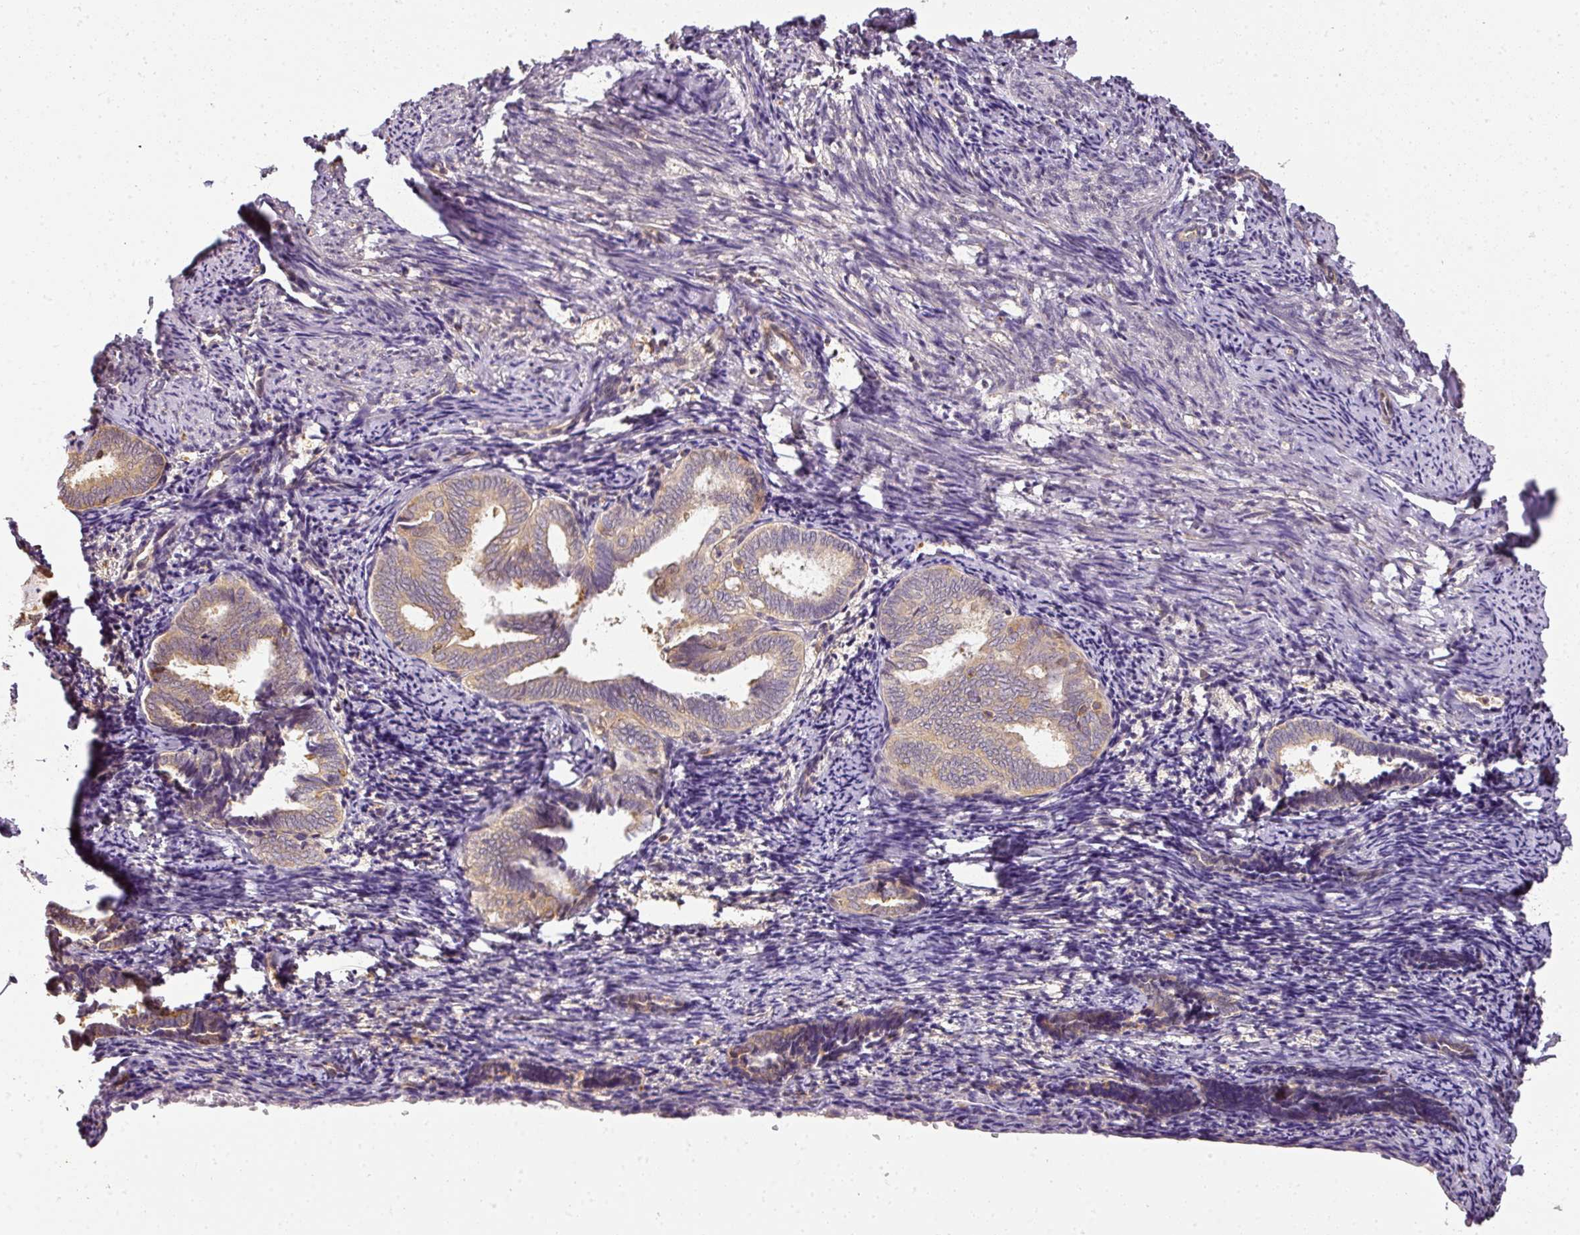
{"staining": {"intensity": "weak", "quantity": "<25%", "location": "cytoplasmic/membranous"}, "tissue": "endometrium", "cell_type": "Cells in endometrial stroma", "image_type": "normal", "snomed": [{"axis": "morphology", "description": "Normal tissue, NOS"}, {"axis": "topography", "description": "Endometrium"}], "caption": "Immunohistochemical staining of benign human endometrium reveals no significant expression in cells in endometrial stroma.", "gene": "TCL1B", "patient": {"sex": "female", "age": 54}}